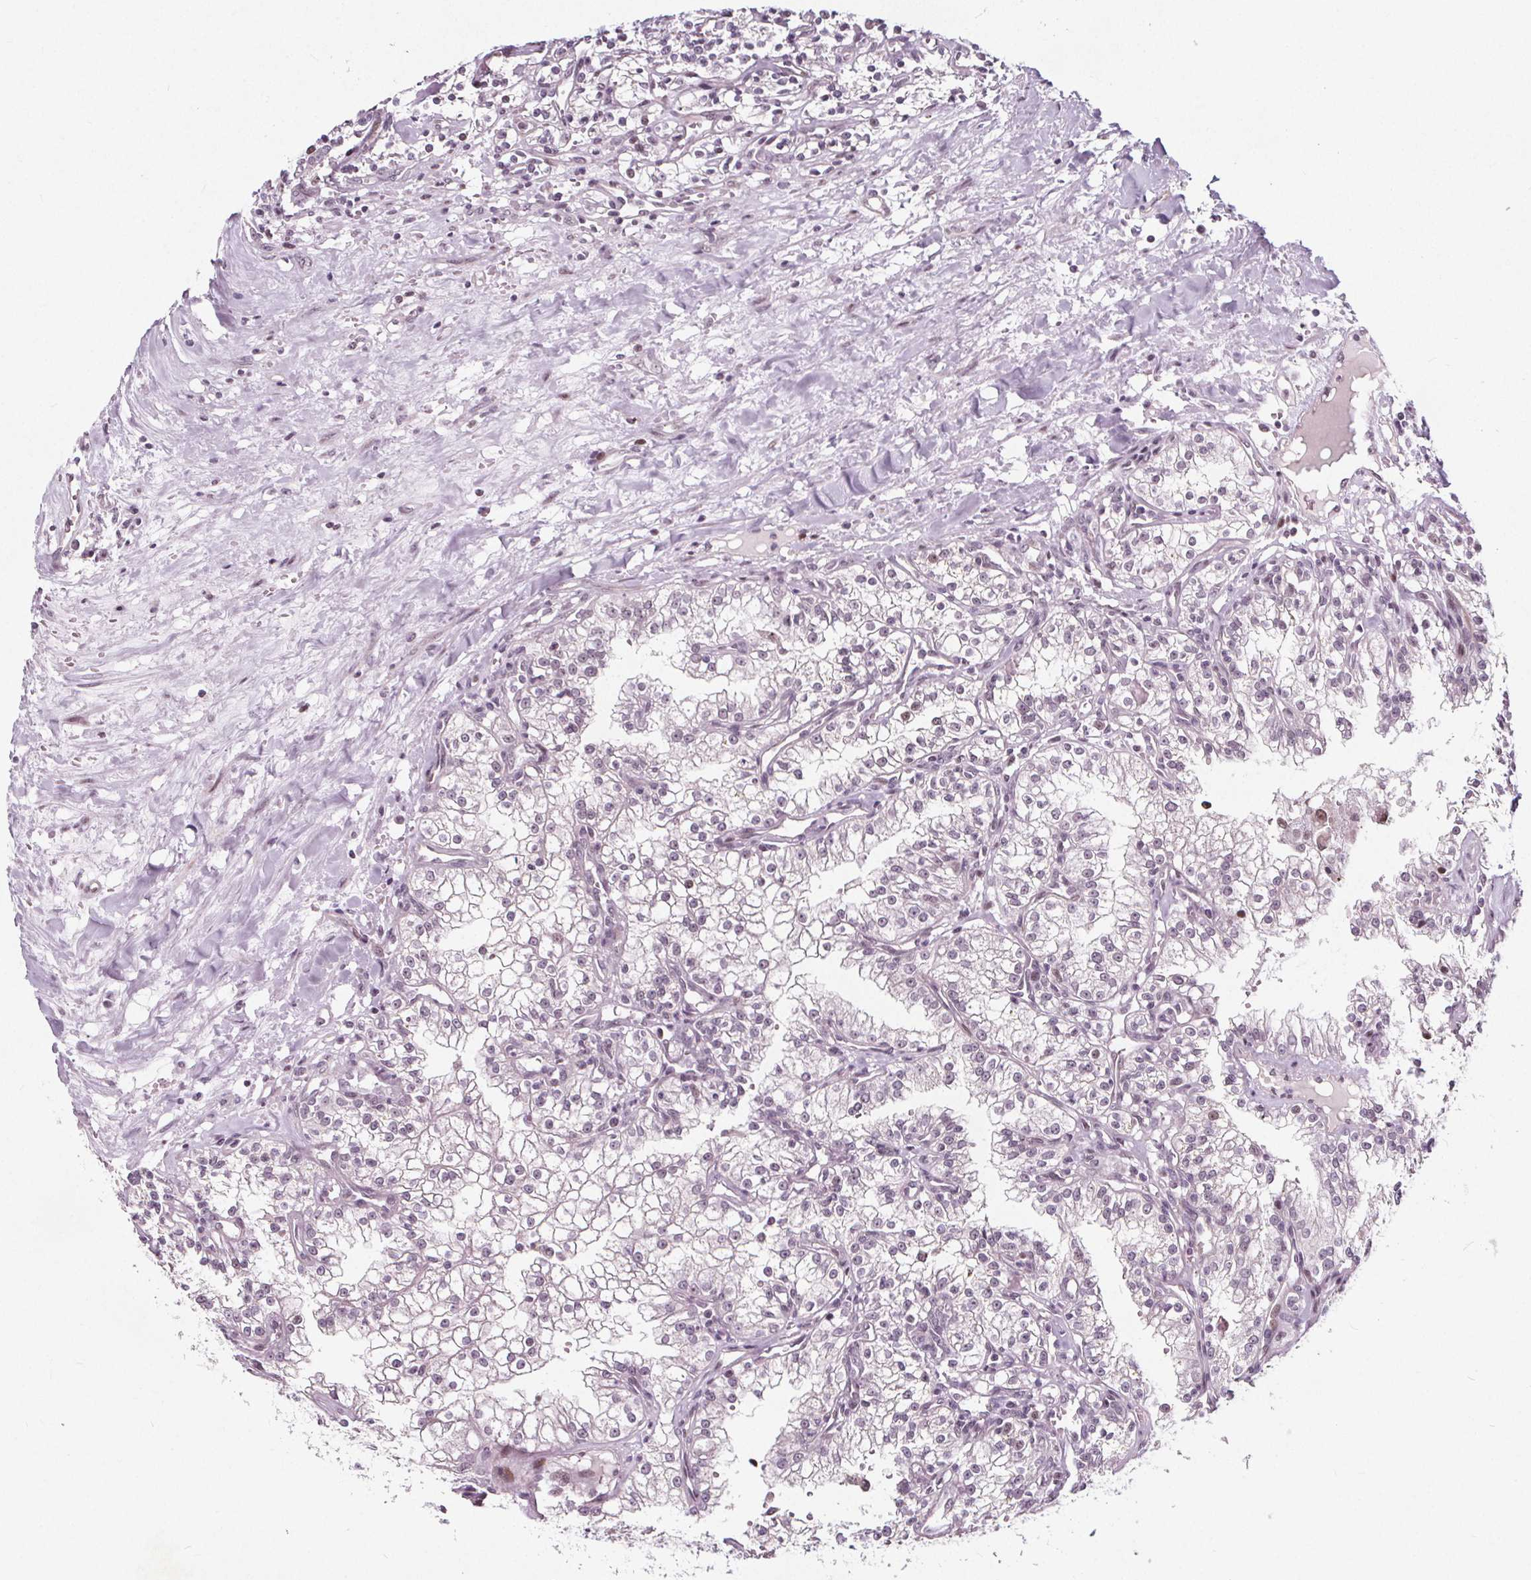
{"staining": {"intensity": "negative", "quantity": "none", "location": "none"}, "tissue": "renal cancer", "cell_type": "Tumor cells", "image_type": "cancer", "snomed": [{"axis": "morphology", "description": "Adenocarcinoma, NOS"}, {"axis": "topography", "description": "Kidney"}], "caption": "This is an immunohistochemistry image of human renal cancer. There is no staining in tumor cells.", "gene": "TAF6L", "patient": {"sex": "male", "age": 36}}